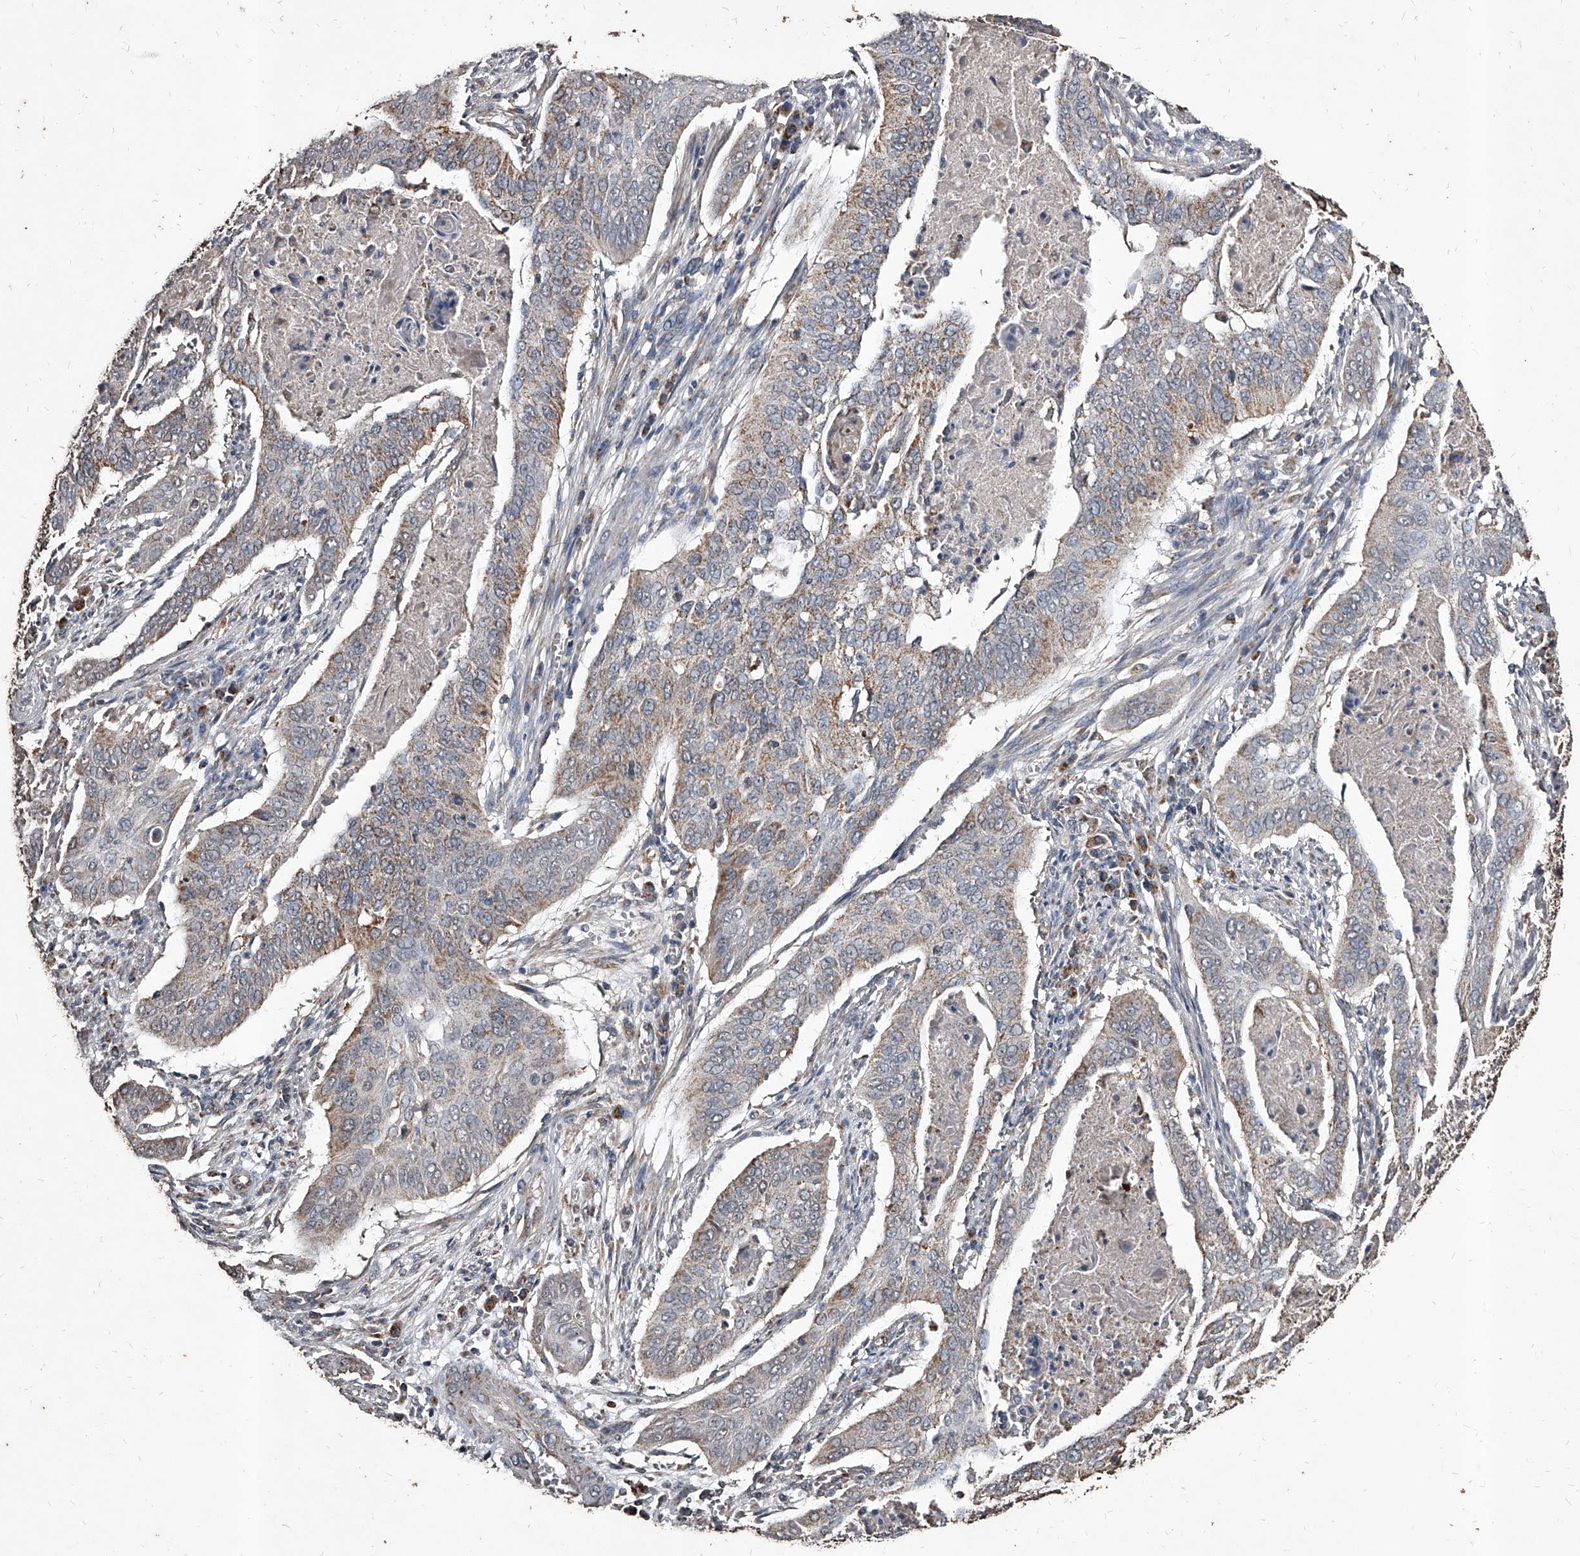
{"staining": {"intensity": "weak", "quantity": "25%-75%", "location": "cytoplasmic/membranous"}, "tissue": "cervical cancer", "cell_type": "Tumor cells", "image_type": "cancer", "snomed": [{"axis": "morphology", "description": "Squamous cell carcinoma, NOS"}, {"axis": "topography", "description": "Cervix"}], "caption": "Squamous cell carcinoma (cervical) stained with immunohistochemistry (IHC) demonstrates weak cytoplasmic/membranous positivity in about 25%-75% of tumor cells.", "gene": "GPR183", "patient": {"sex": "female", "age": 39}}